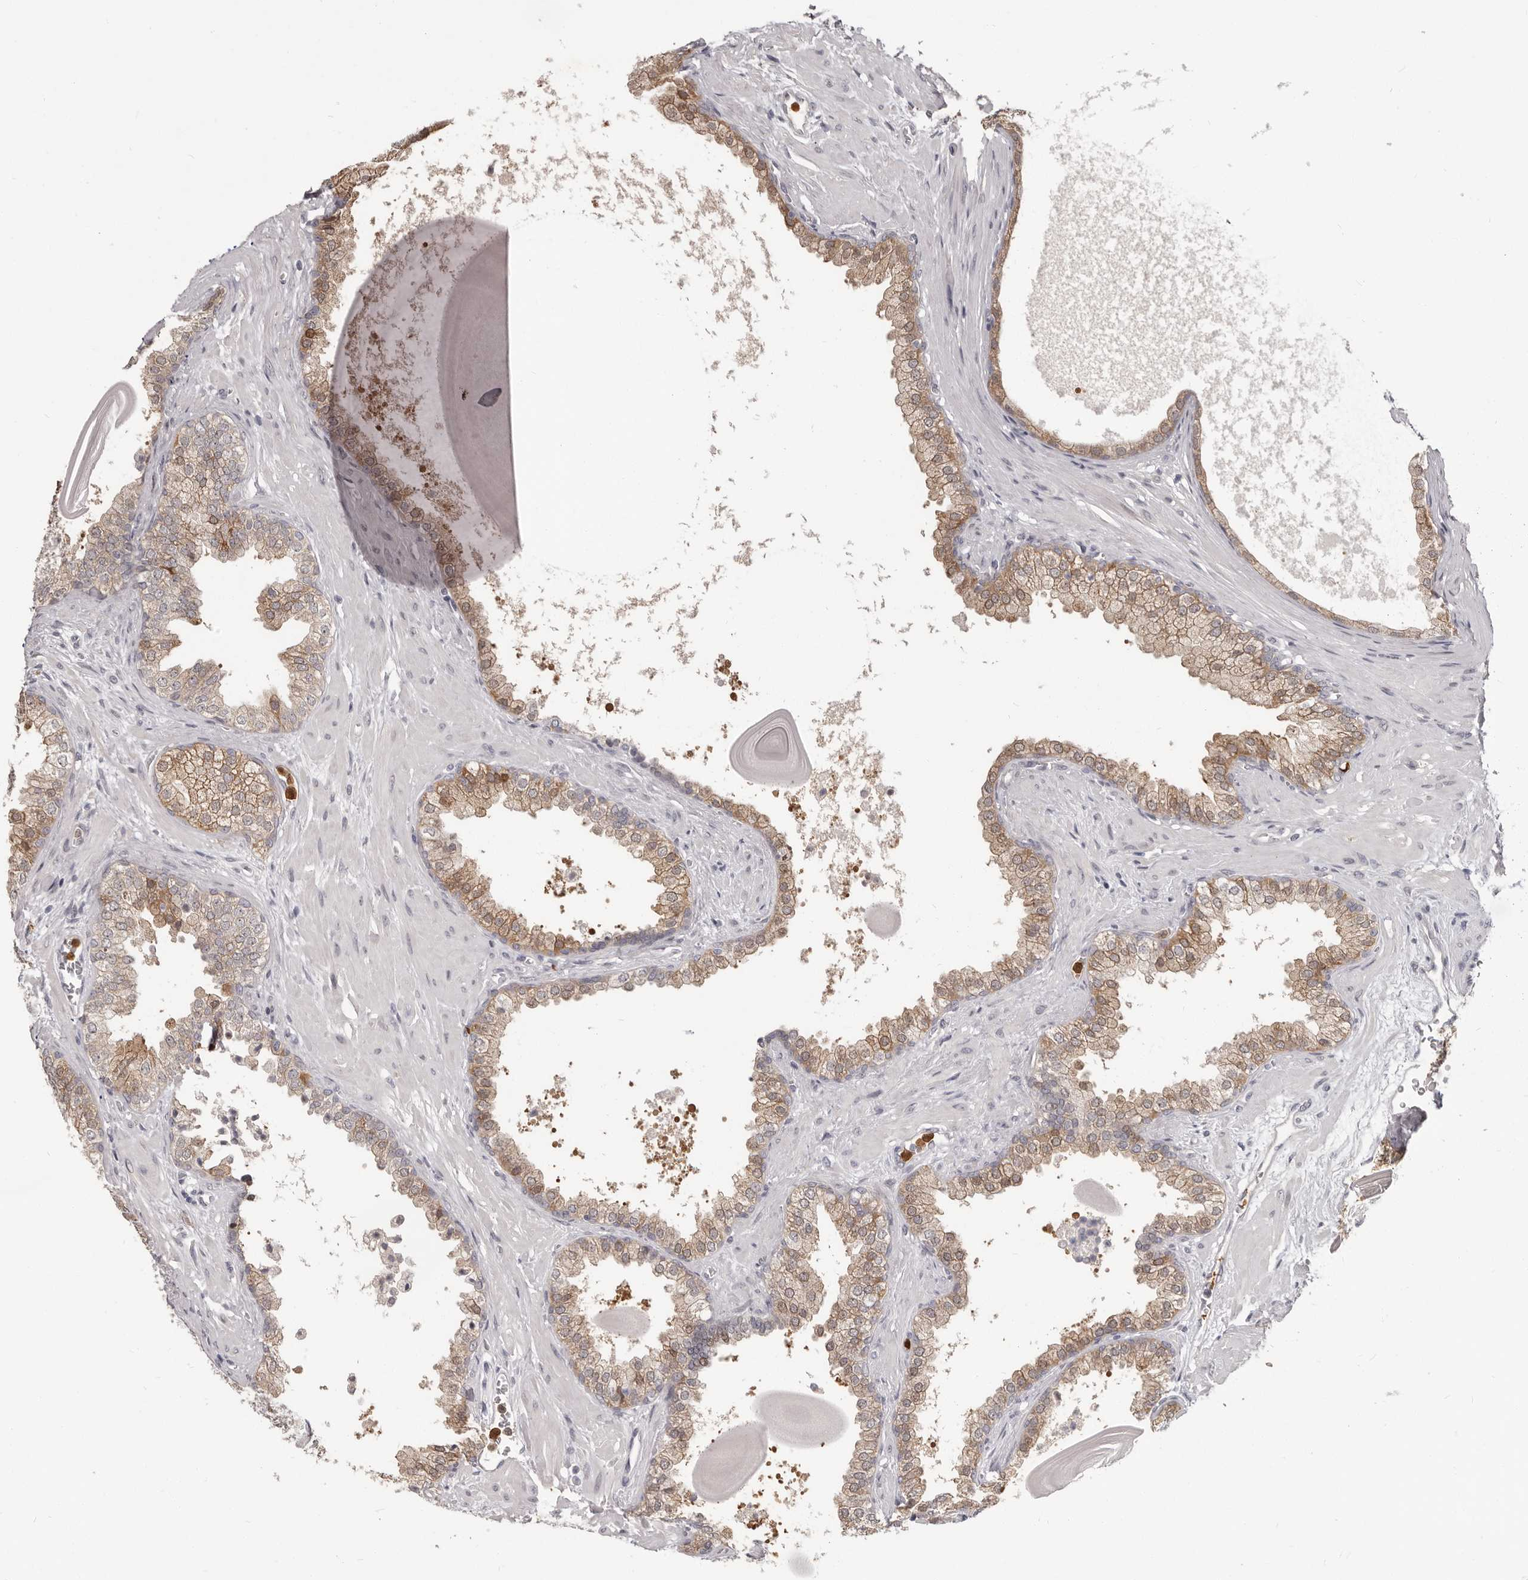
{"staining": {"intensity": "moderate", "quantity": "25%-75%", "location": "cytoplasmic/membranous"}, "tissue": "prostate", "cell_type": "Glandular cells", "image_type": "normal", "snomed": [{"axis": "morphology", "description": "Normal tissue, NOS"}, {"axis": "topography", "description": "Prostate"}], "caption": "Immunohistochemistry (IHC) of normal human prostate exhibits medium levels of moderate cytoplasmic/membranous staining in approximately 25%-75% of glandular cells.", "gene": "GPR157", "patient": {"sex": "male", "age": 48}}